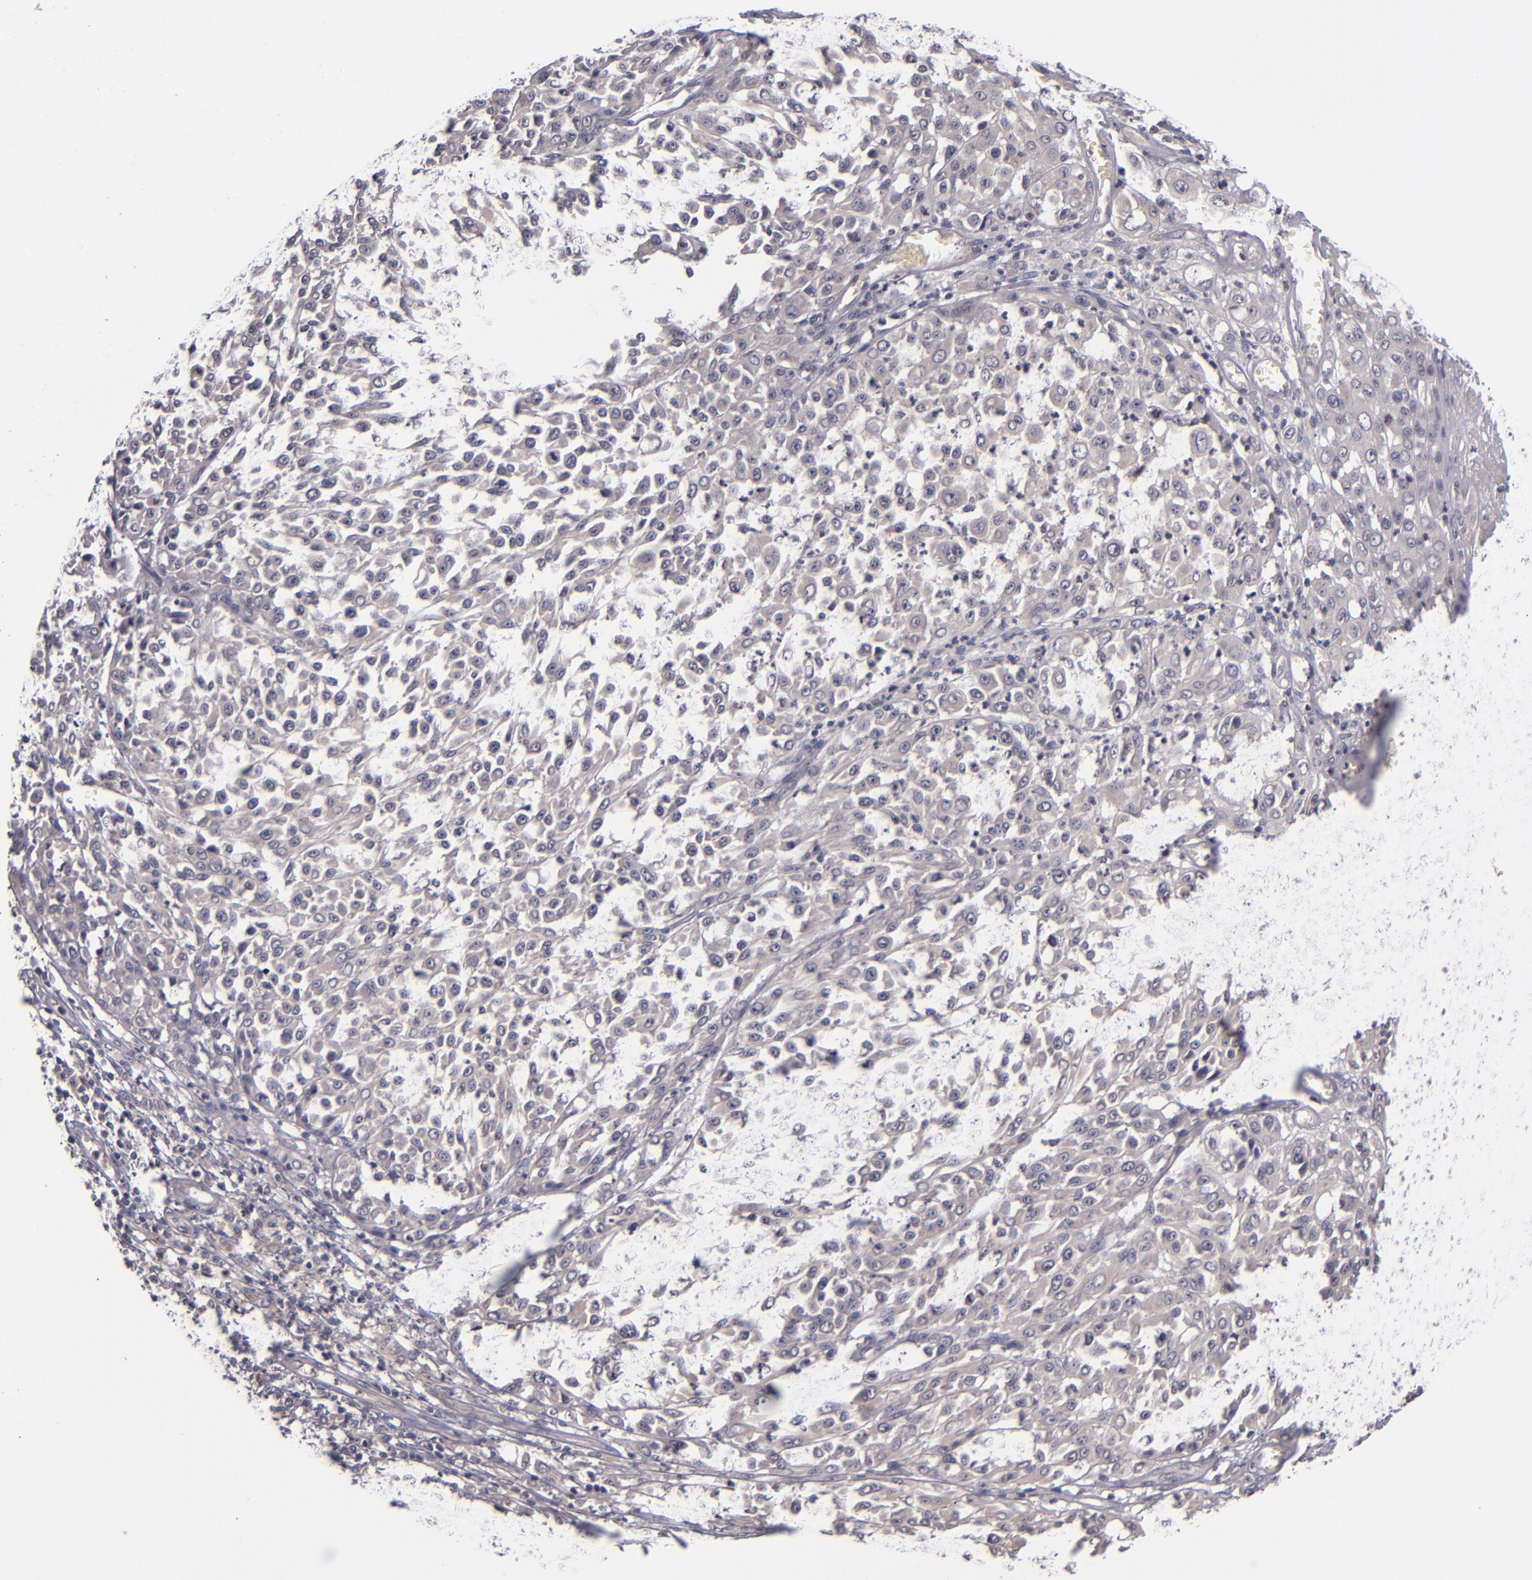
{"staining": {"intensity": "negative", "quantity": "none", "location": "none"}, "tissue": "melanoma", "cell_type": "Tumor cells", "image_type": "cancer", "snomed": [{"axis": "morphology", "description": "Malignant melanoma, NOS"}, {"axis": "topography", "description": "Skin"}], "caption": "IHC micrograph of neoplastic tissue: malignant melanoma stained with DAB (3,3'-diaminobenzidine) shows no significant protein positivity in tumor cells. (DAB IHC visualized using brightfield microscopy, high magnification).", "gene": "TSC2", "patient": {"sex": "female", "age": 49}}